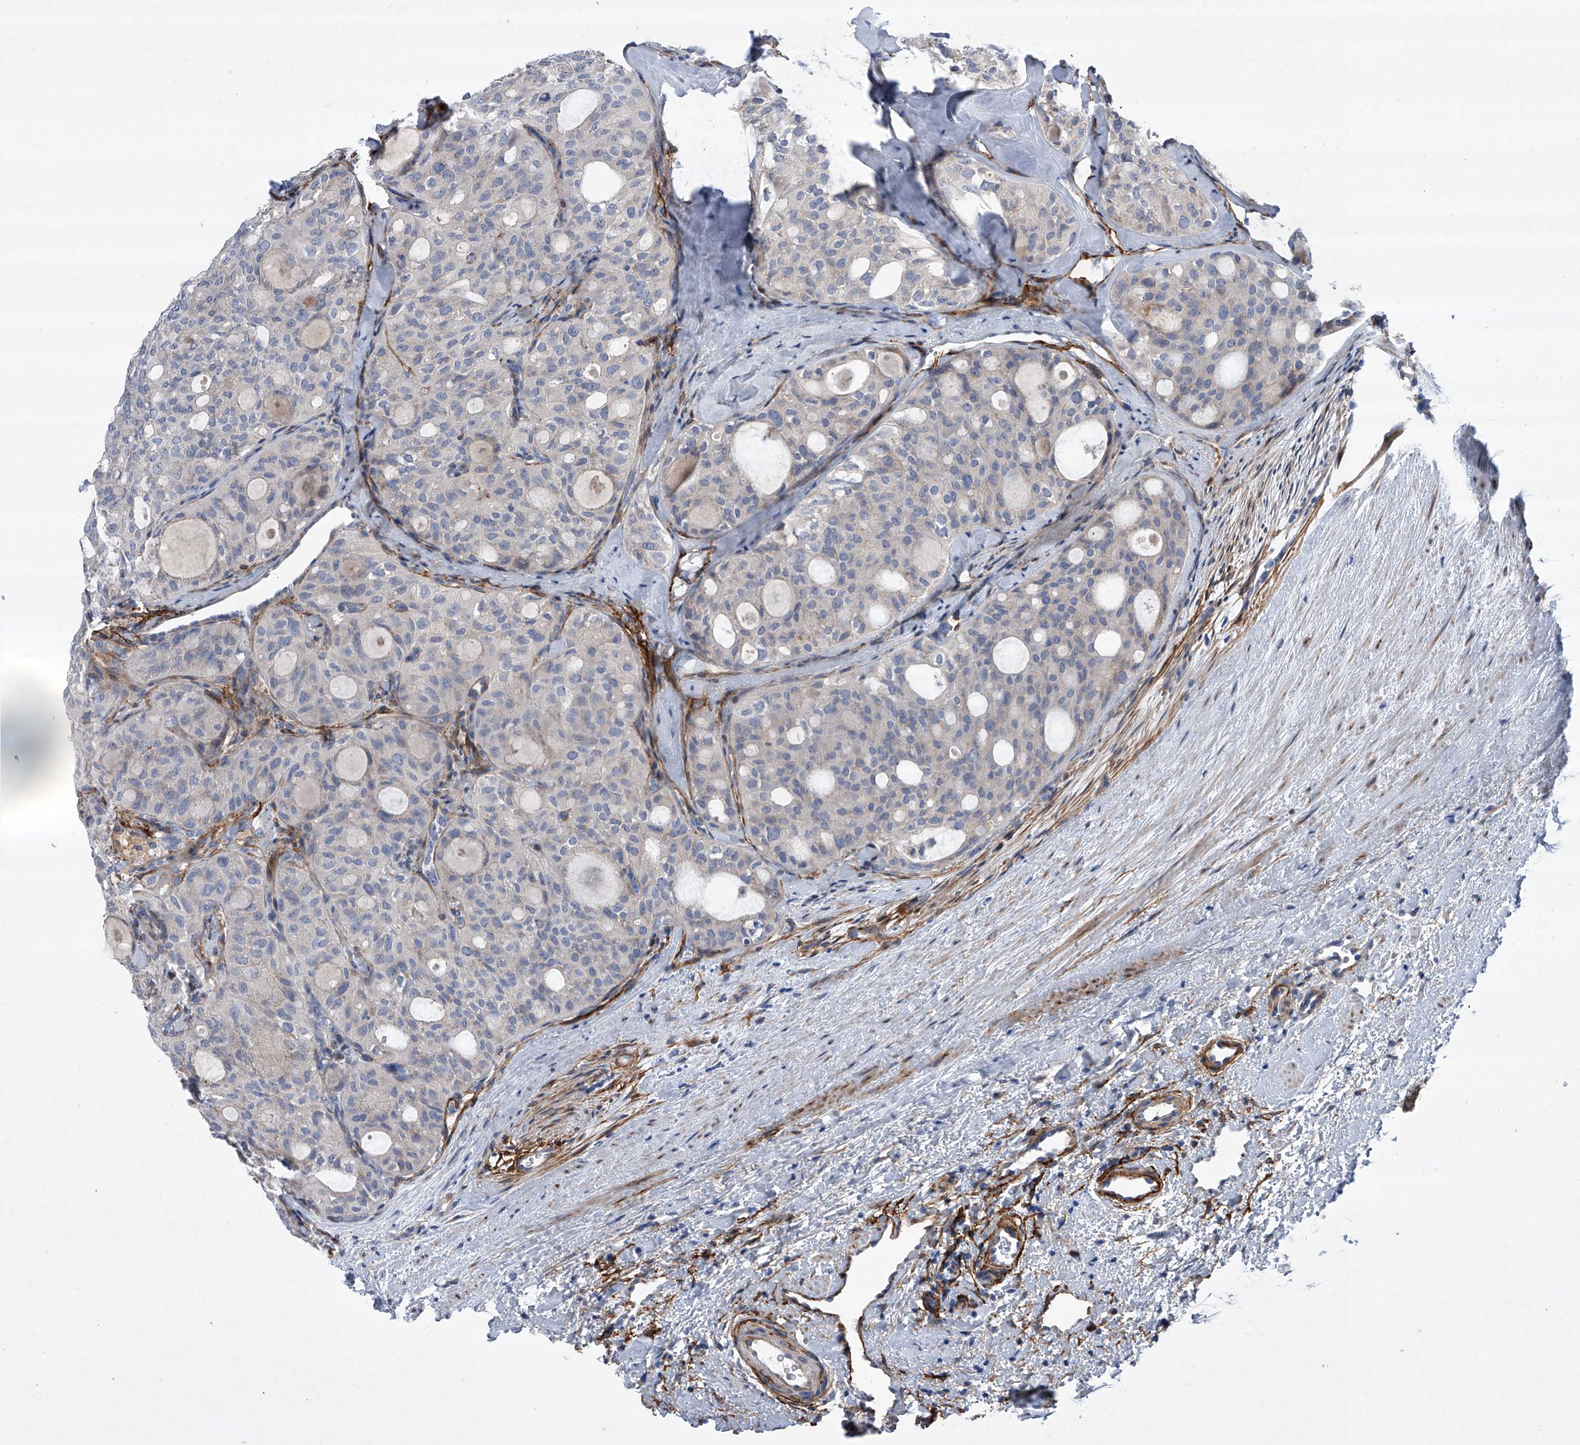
{"staining": {"intensity": "negative", "quantity": "none", "location": "none"}, "tissue": "thyroid cancer", "cell_type": "Tumor cells", "image_type": "cancer", "snomed": [{"axis": "morphology", "description": "Follicular adenoma carcinoma, NOS"}, {"axis": "topography", "description": "Thyroid gland"}], "caption": "A photomicrograph of human thyroid cancer is negative for staining in tumor cells.", "gene": "ALG14", "patient": {"sex": "male", "age": 75}}